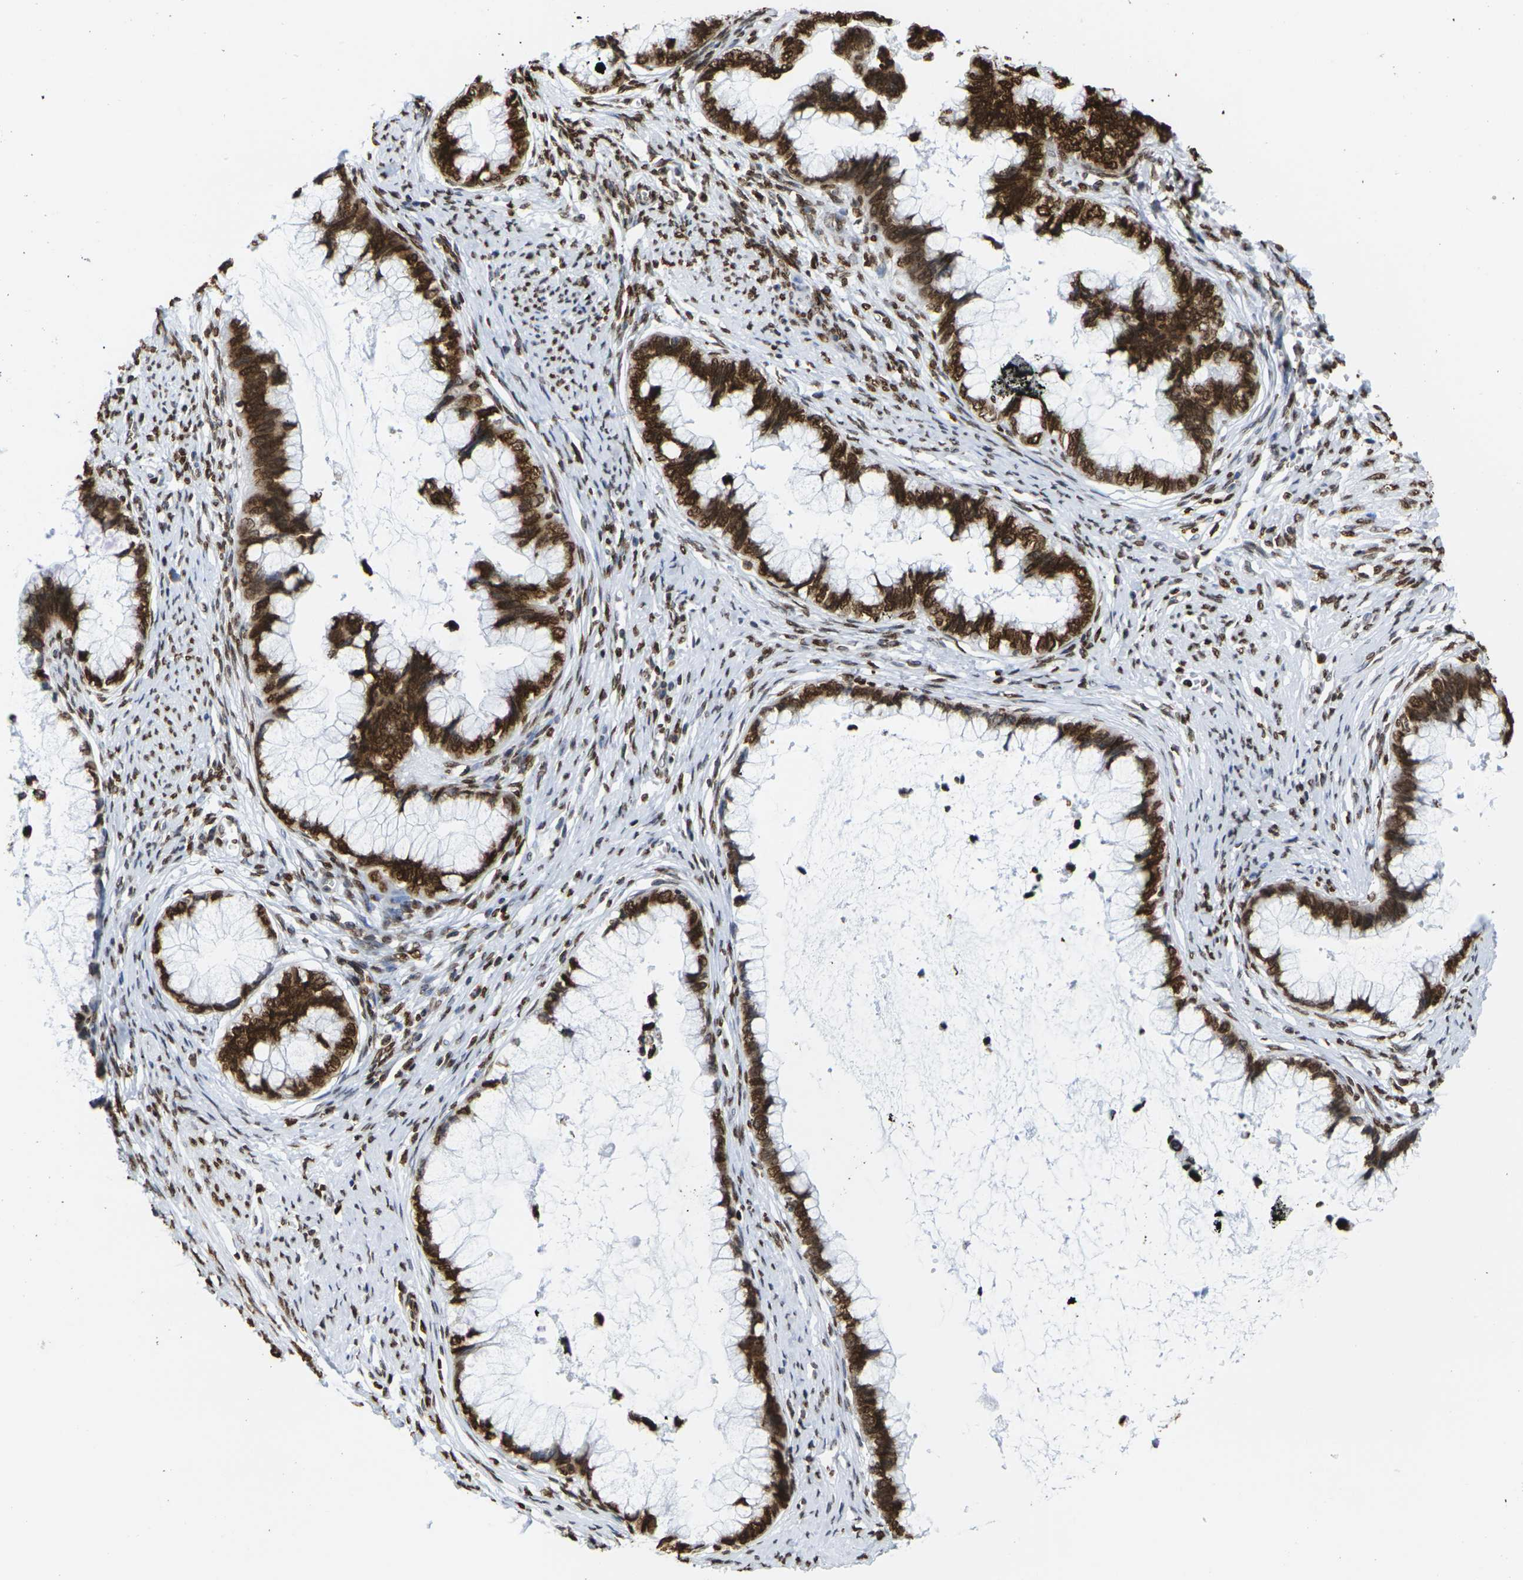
{"staining": {"intensity": "strong", "quantity": ">75%", "location": "cytoplasmic/membranous,nuclear"}, "tissue": "cervical cancer", "cell_type": "Tumor cells", "image_type": "cancer", "snomed": [{"axis": "morphology", "description": "Adenocarcinoma, NOS"}, {"axis": "topography", "description": "Cervix"}], "caption": "Immunohistochemical staining of cervical adenocarcinoma demonstrates strong cytoplasmic/membranous and nuclear protein positivity in approximately >75% of tumor cells.", "gene": "H2AC21", "patient": {"sex": "female", "age": 44}}